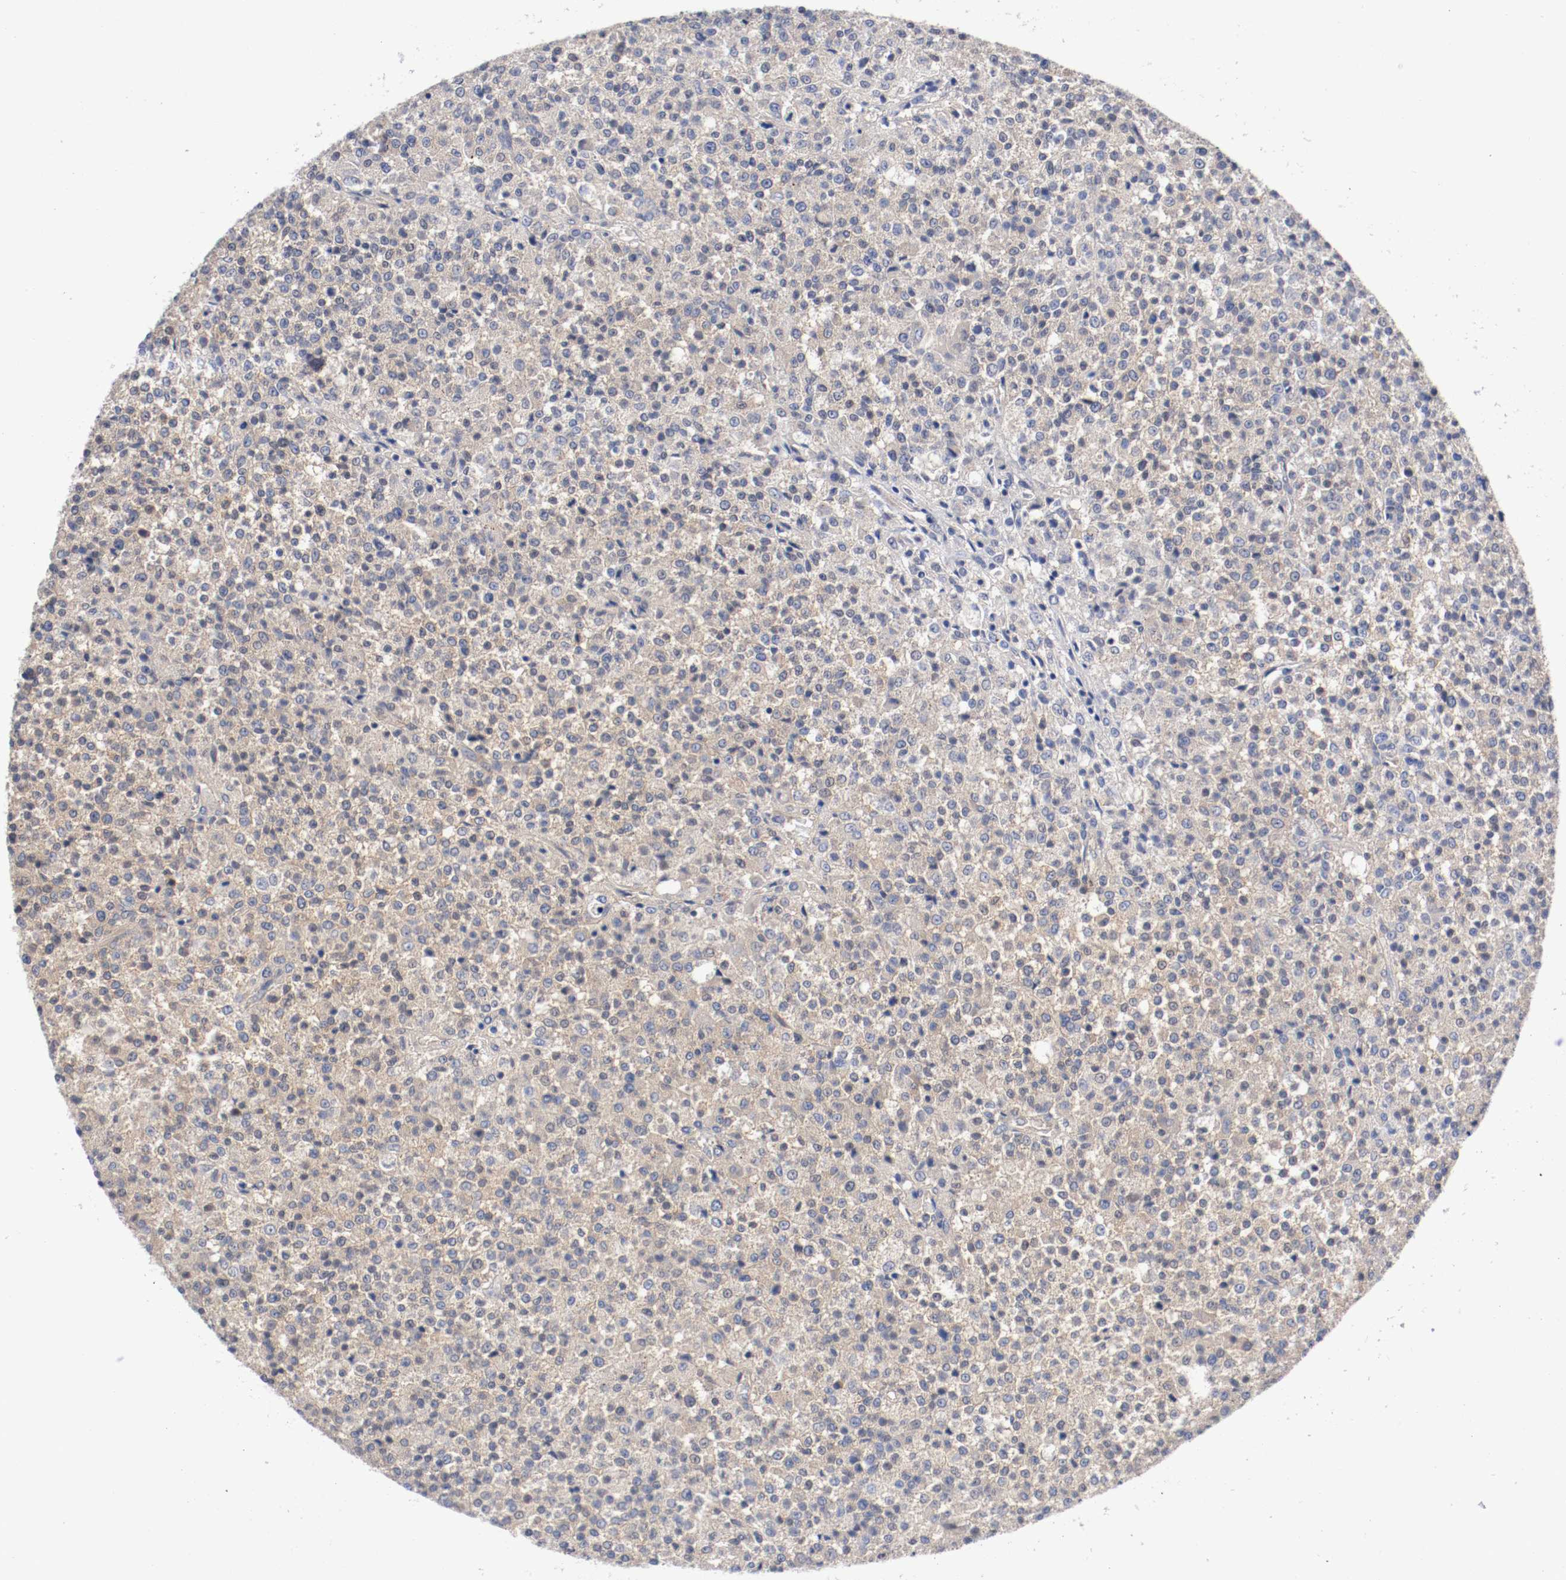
{"staining": {"intensity": "weak", "quantity": ">75%", "location": "cytoplasmic/membranous"}, "tissue": "testis cancer", "cell_type": "Tumor cells", "image_type": "cancer", "snomed": [{"axis": "morphology", "description": "Seminoma, NOS"}, {"axis": "topography", "description": "Testis"}], "caption": "An image showing weak cytoplasmic/membranous positivity in approximately >75% of tumor cells in seminoma (testis), as visualized by brown immunohistochemical staining.", "gene": "HGS", "patient": {"sex": "male", "age": 59}}